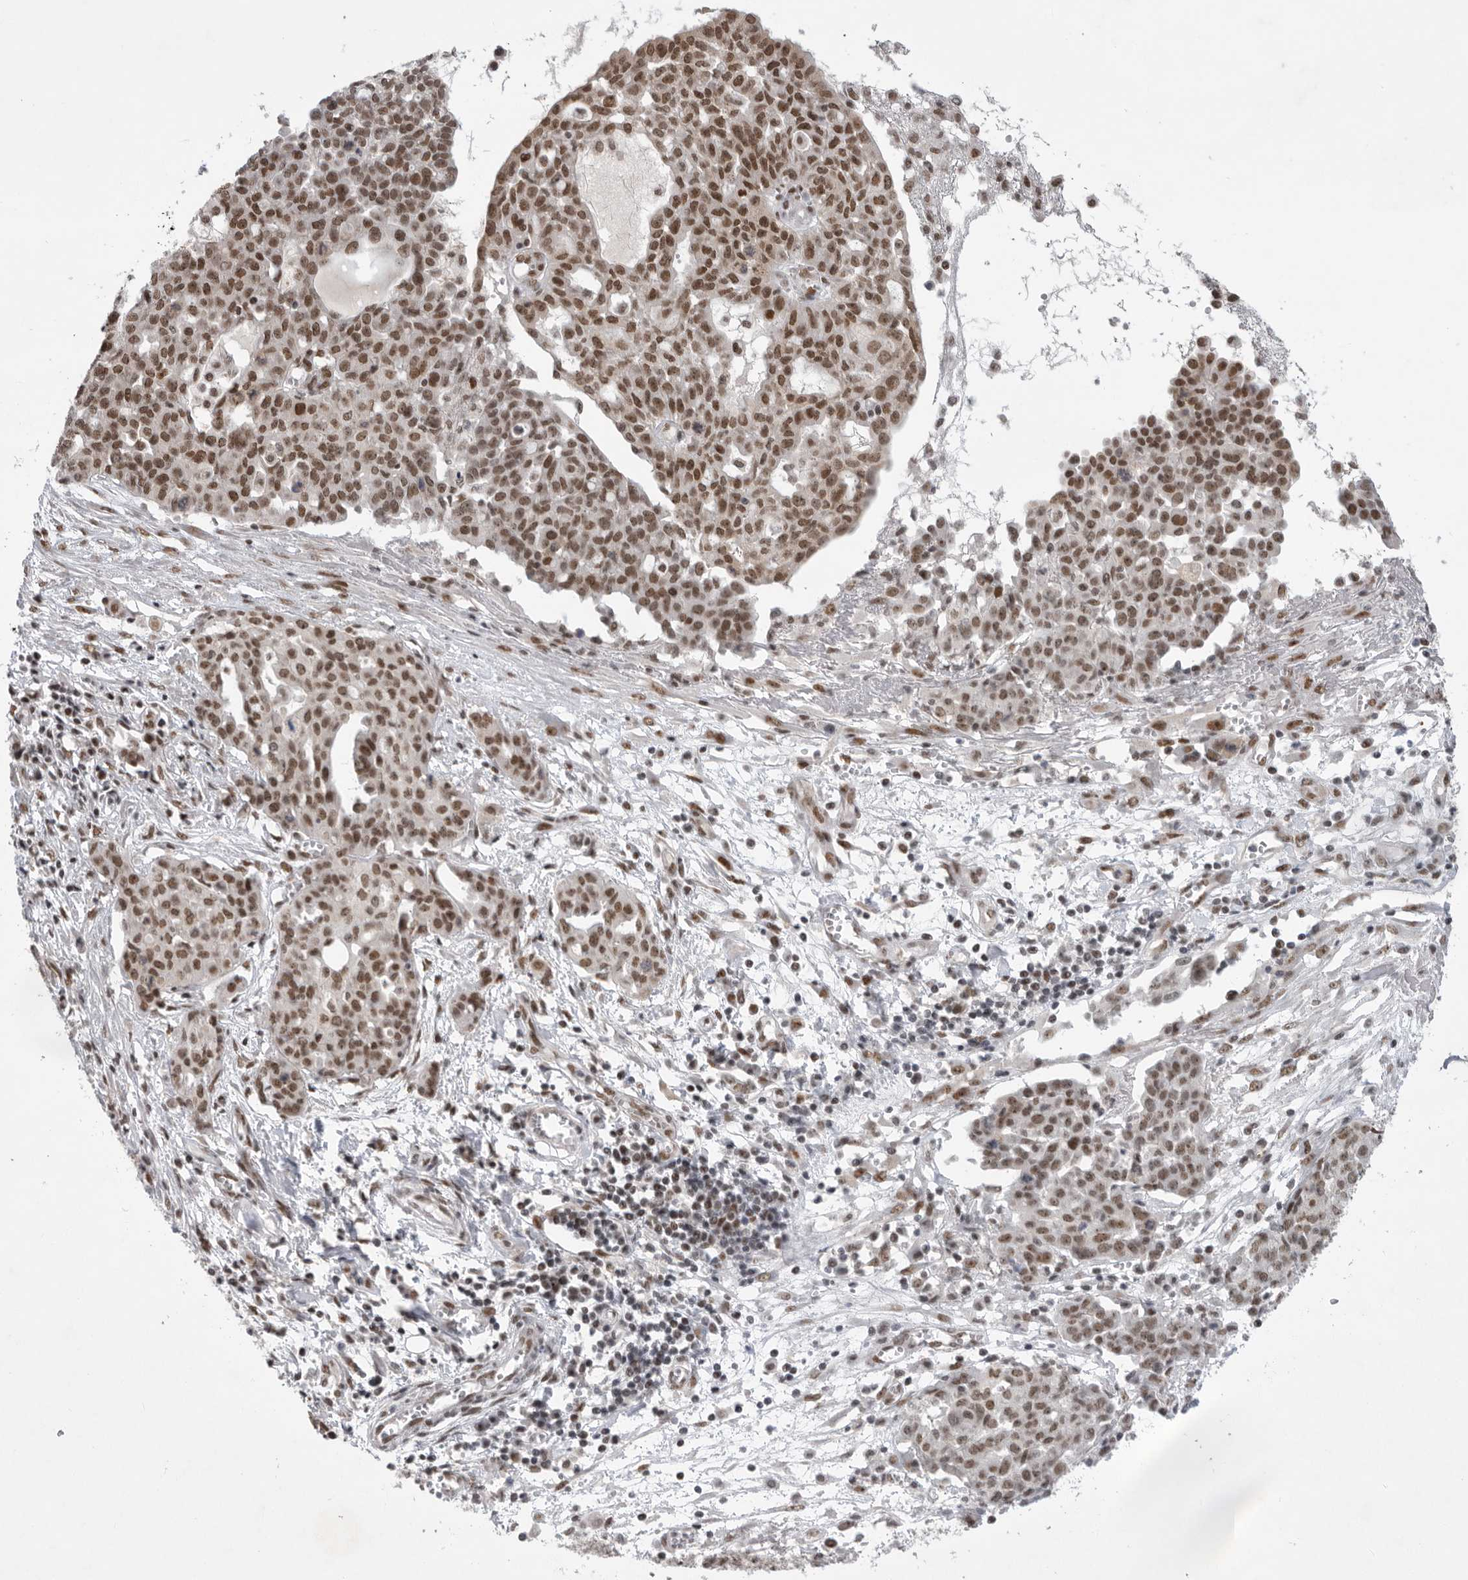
{"staining": {"intensity": "moderate", "quantity": ">75%", "location": "nuclear"}, "tissue": "ovarian cancer", "cell_type": "Tumor cells", "image_type": "cancer", "snomed": [{"axis": "morphology", "description": "Cystadenocarcinoma, serous, NOS"}, {"axis": "topography", "description": "Soft tissue"}, {"axis": "topography", "description": "Ovary"}], "caption": "This micrograph demonstrates ovarian cancer (serous cystadenocarcinoma) stained with IHC to label a protein in brown. The nuclear of tumor cells show moderate positivity for the protein. Nuclei are counter-stained blue.", "gene": "ZNF830", "patient": {"sex": "female", "age": 57}}